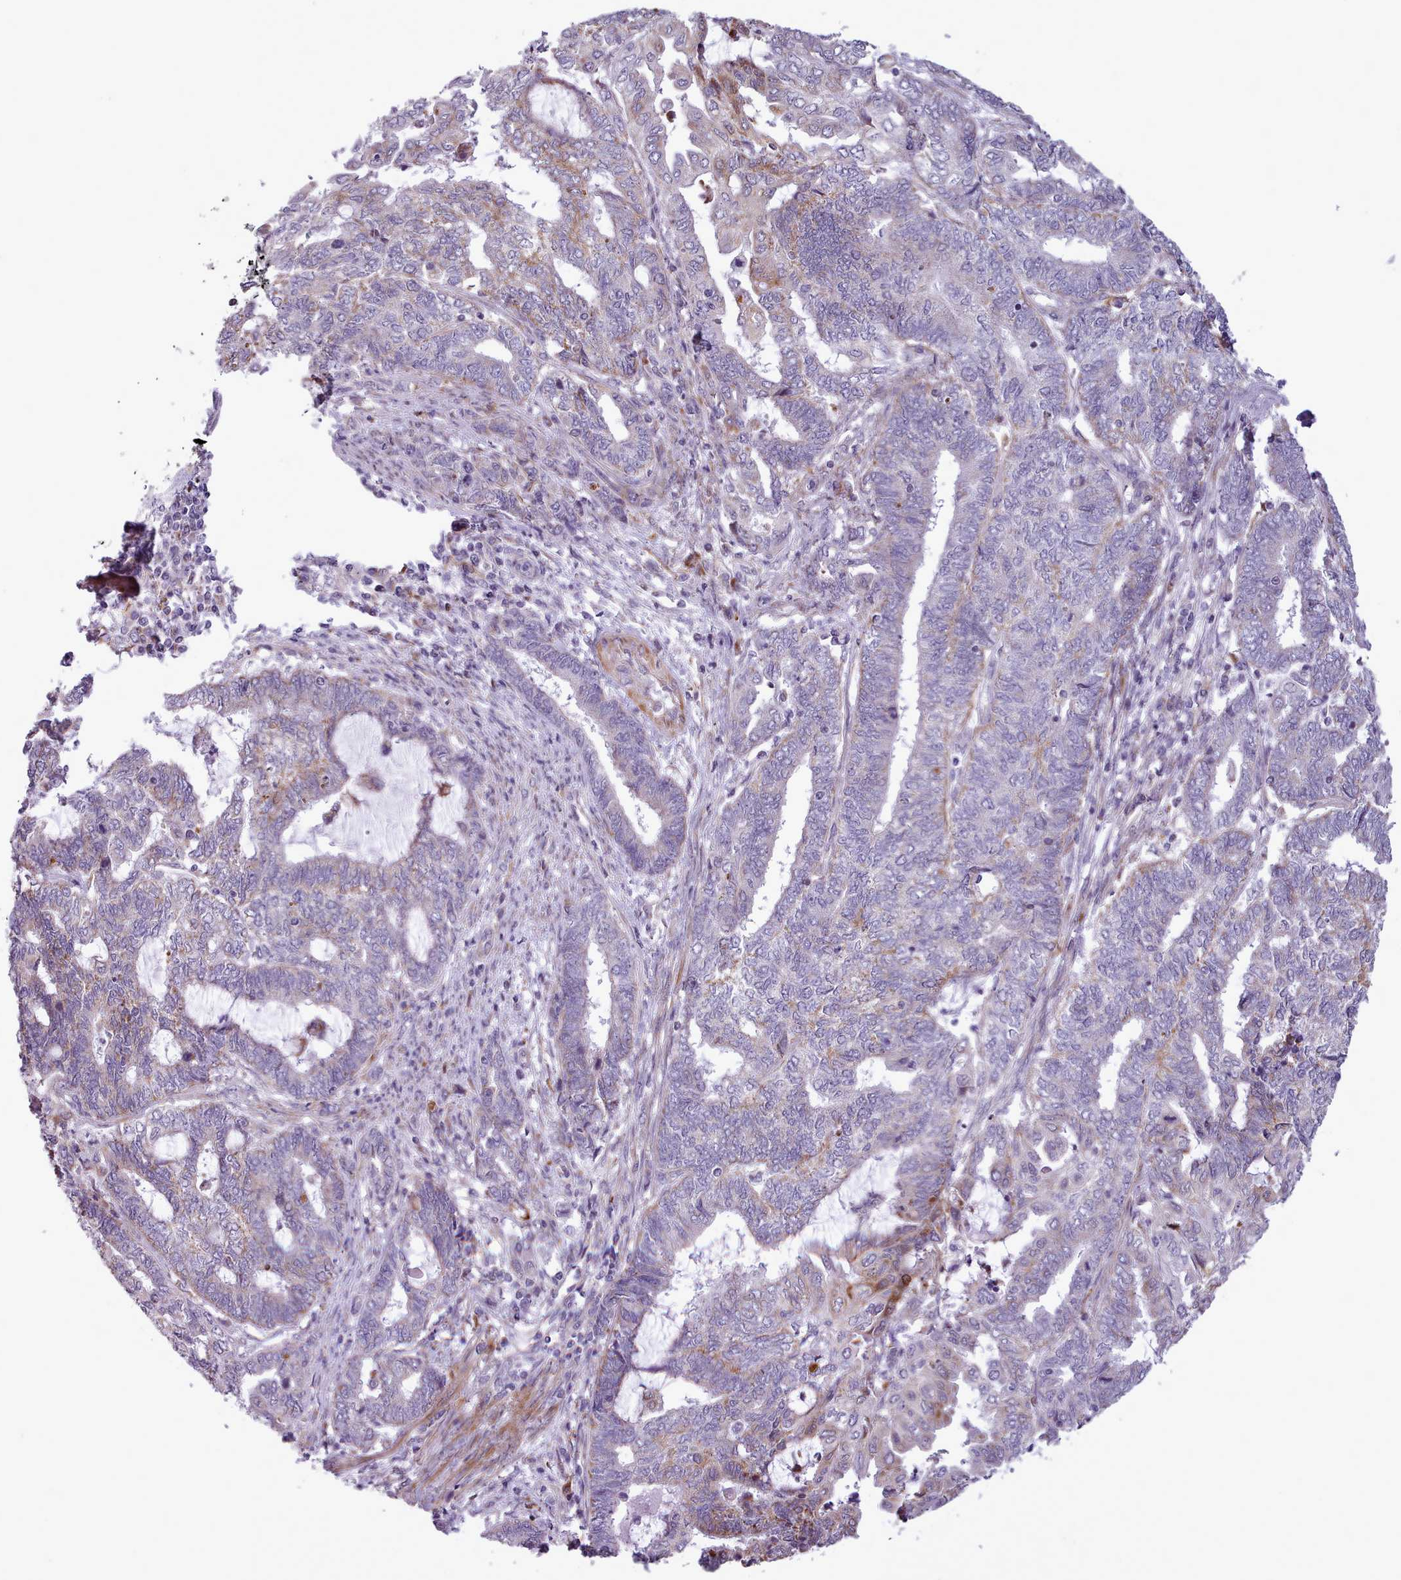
{"staining": {"intensity": "moderate", "quantity": "<25%", "location": "cytoplasmic/membranous"}, "tissue": "endometrial cancer", "cell_type": "Tumor cells", "image_type": "cancer", "snomed": [{"axis": "morphology", "description": "Adenocarcinoma, NOS"}, {"axis": "topography", "description": "Uterus"}, {"axis": "topography", "description": "Endometrium"}], "caption": "Protein expression analysis of adenocarcinoma (endometrial) displays moderate cytoplasmic/membranous staining in approximately <25% of tumor cells.", "gene": "AVL9", "patient": {"sex": "female", "age": 70}}